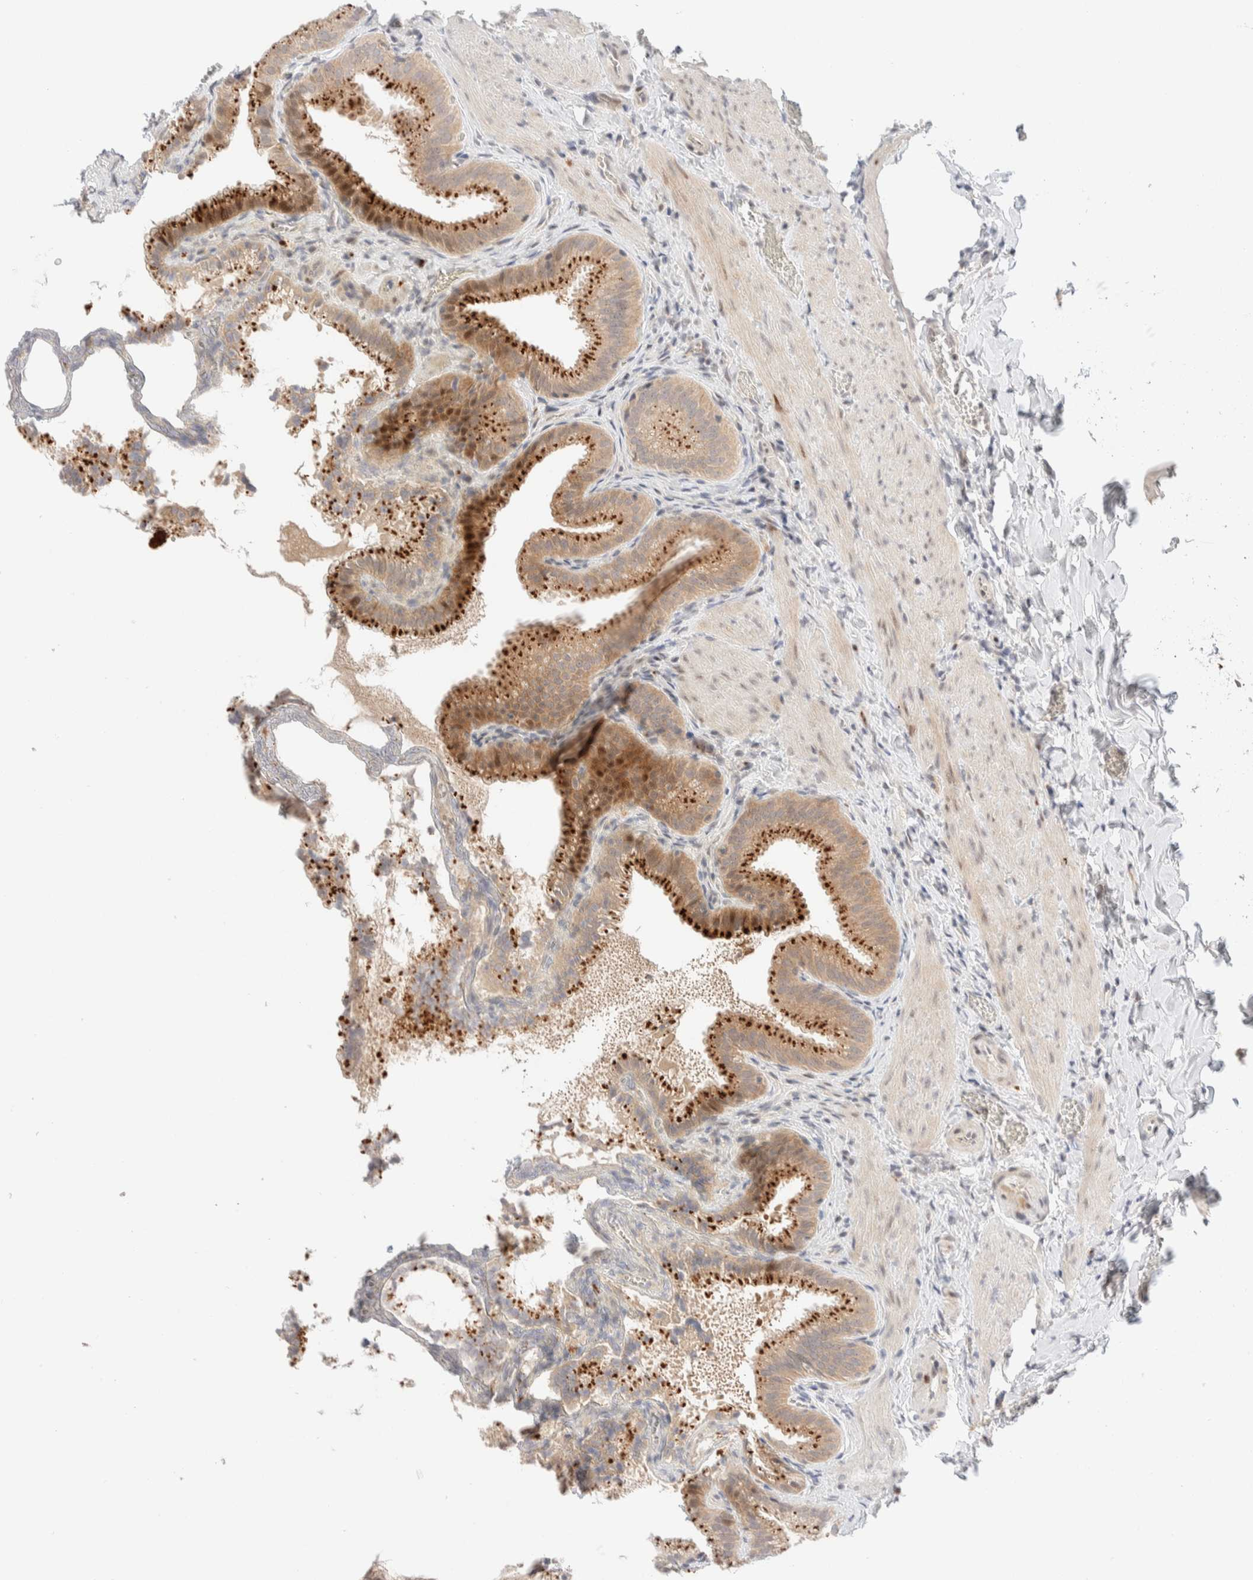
{"staining": {"intensity": "strong", "quantity": "25%-75%", "location": "cytoplasmic/membranous"}, "tissue": "gallbladder", "cell_type": "Glandular cells", "image_type": "normal", "snomed": [{"axis": "morphology", "description": "Normal tissue, NOS"}, {"axis": "topography", "description": "Gallbladder"}], "caption": "A brown stain highlights strong cytoplasmic/membranous expression of a protein in glandular cells of normal human gallbladder. (DAB = brown stain, brightfield microscopy at high magnification).", "gene": "CHKA", "patient": {"sex": "male", "age": 38}}